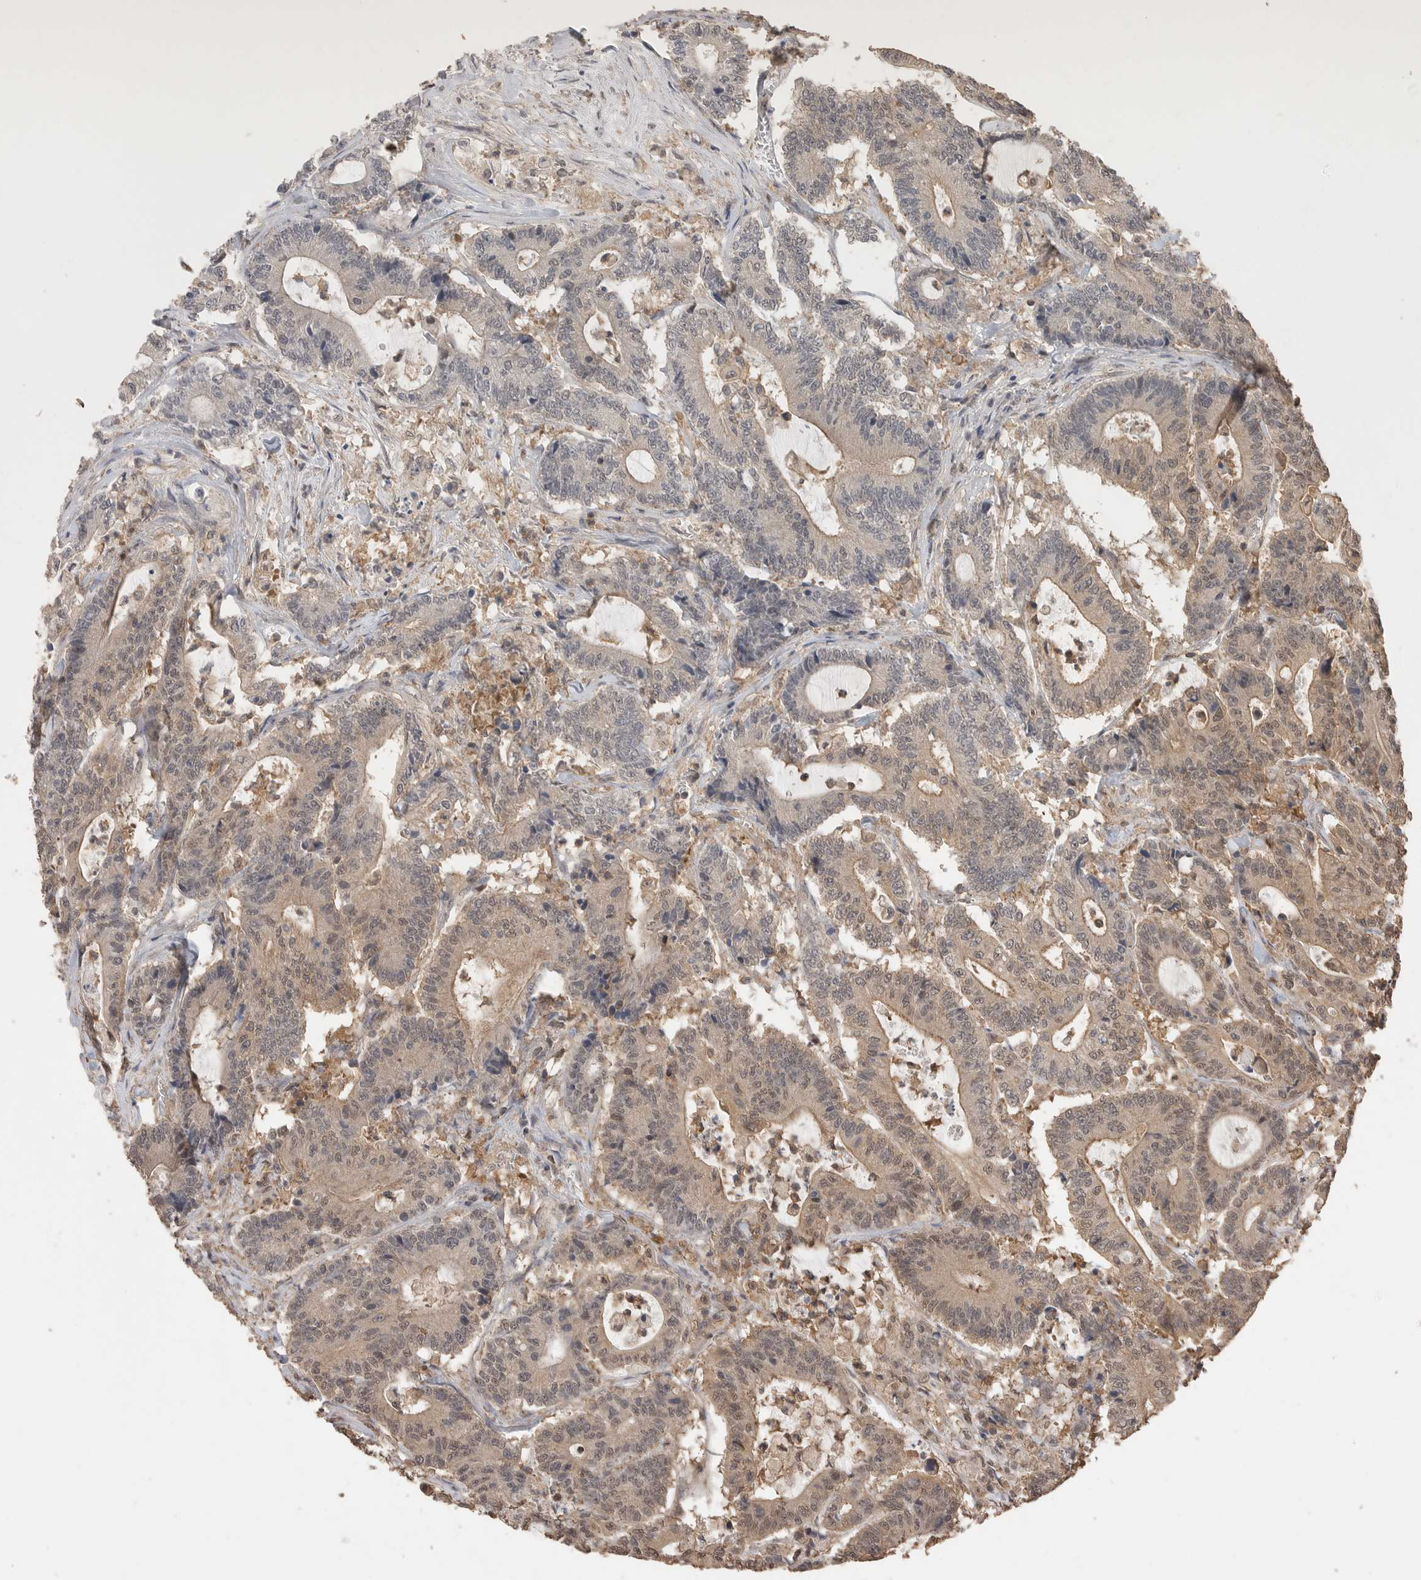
{"staining": {"intensity": "weak", "quantity": ">75%", "location": "cytoplasmic/membranous,nuclear"}, "tissue": "colorectal cancer", "cell_type": "Tumor cells", "image_type": "cancer", "snomed": [{"axis": "morphology", "description": "Adenocarcinoma, NOS"}, {"axis": "topography", "description": "Colon"}], "caption": "Tumor cells exhibit weak cytoplasmic/membranous and nuclear expression in approximately >75% of cells in colorectal cancer (adenocarcinoma). Using DAB (brown) and hematoxylin (blue) stains, captured at high magnification using brightfield microscopy.", "gene": "MAP2K1", "patient": {"sex": "female", "age": 84}}